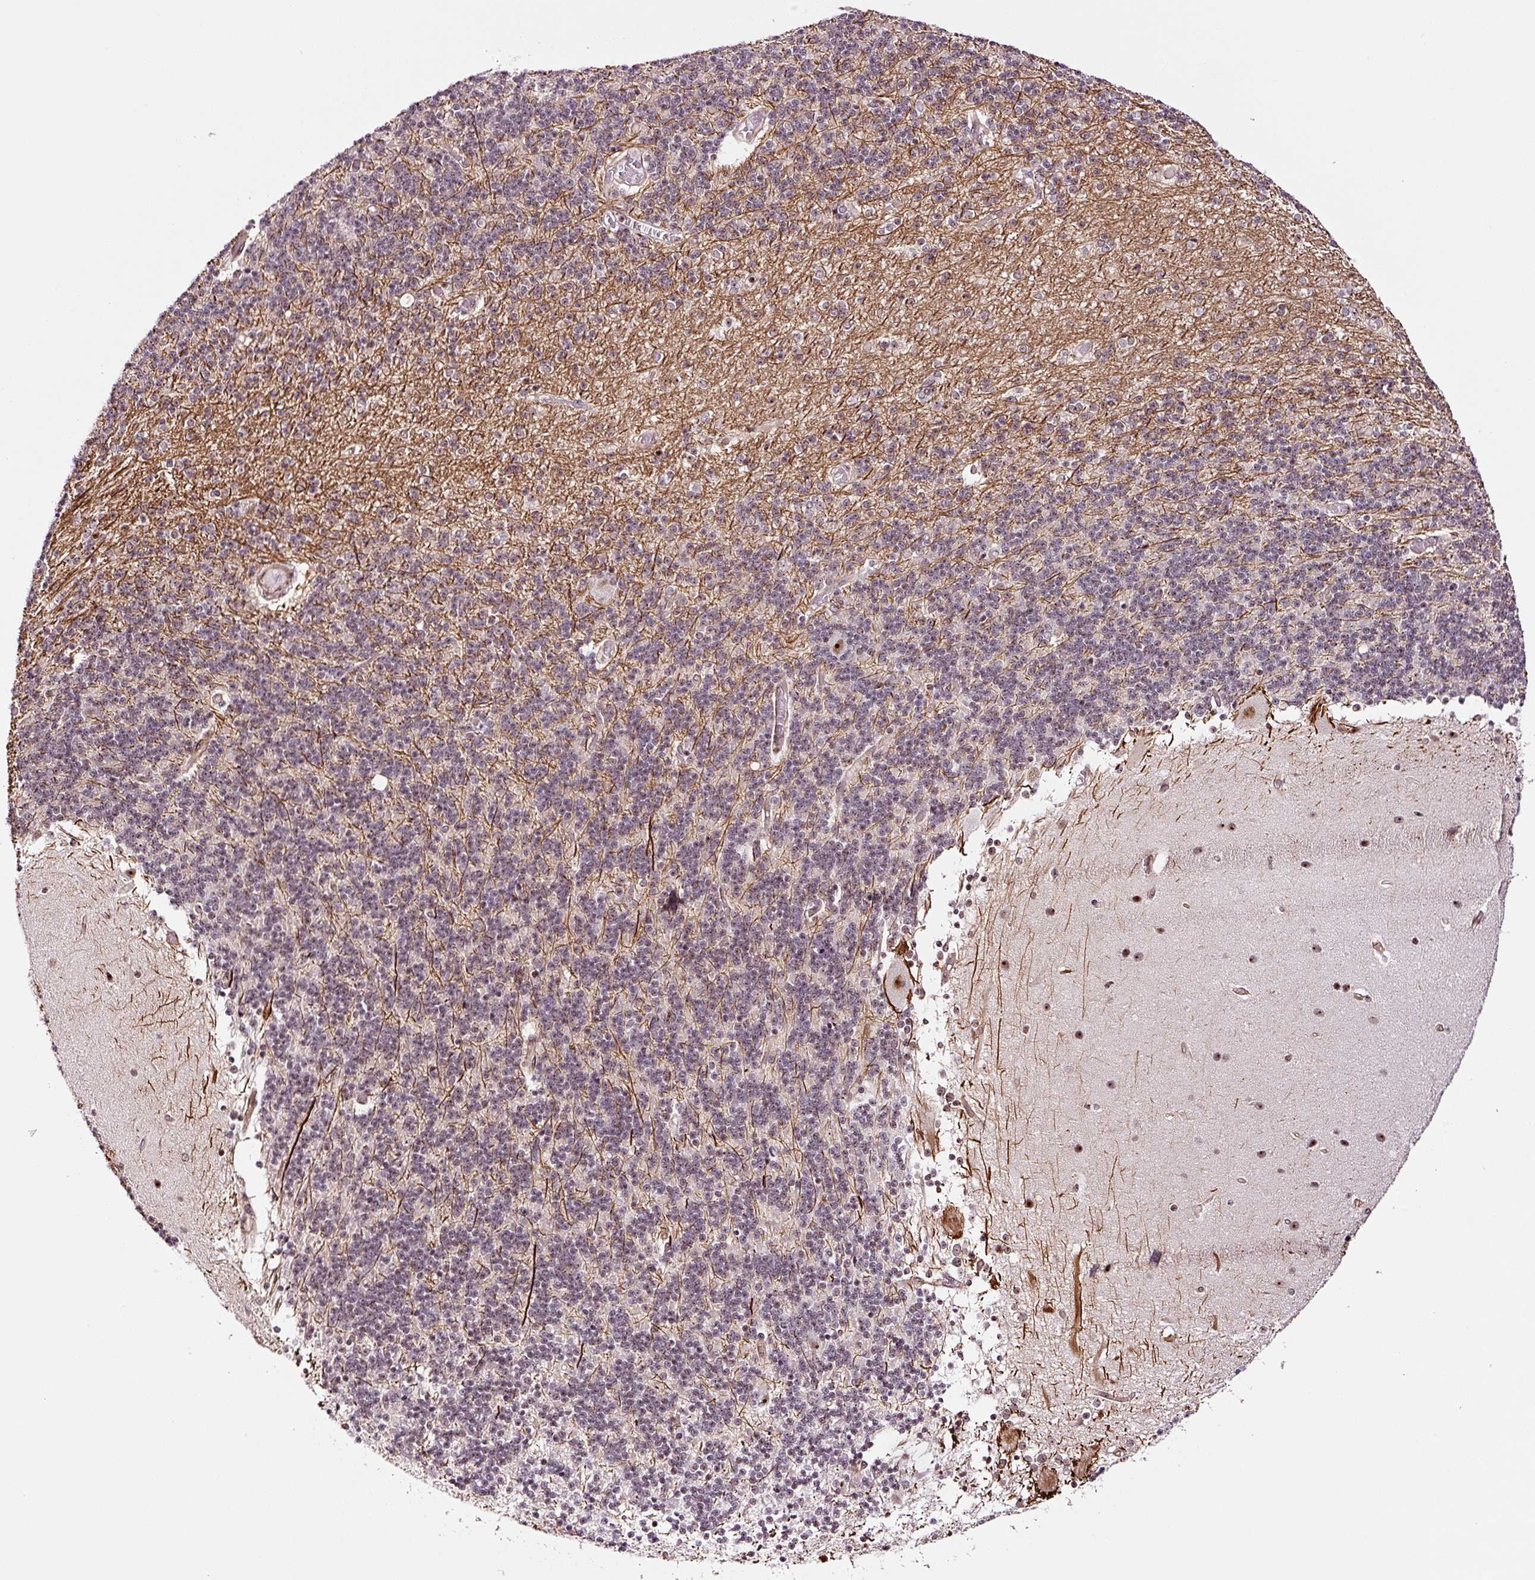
{"staining": {"intensity": "weak", "quantity": "<25%", "location": "nuclear"}, "tissue": "cerebellum", "cell_type": "Cells in granular layer", "image_type": "normal", "snomed": [{"axis": "morphology", "description": "Normal tissue, NOS"}, {"axis": "topography", "description": "Cerebellum"}], "caption": "IHC of unremarkable cerebellum shows no expression in cells in granular layer. Nuclei are stained in blue.", "gene": "GNL3", "patient": {"sex": "female", "age": 54}}